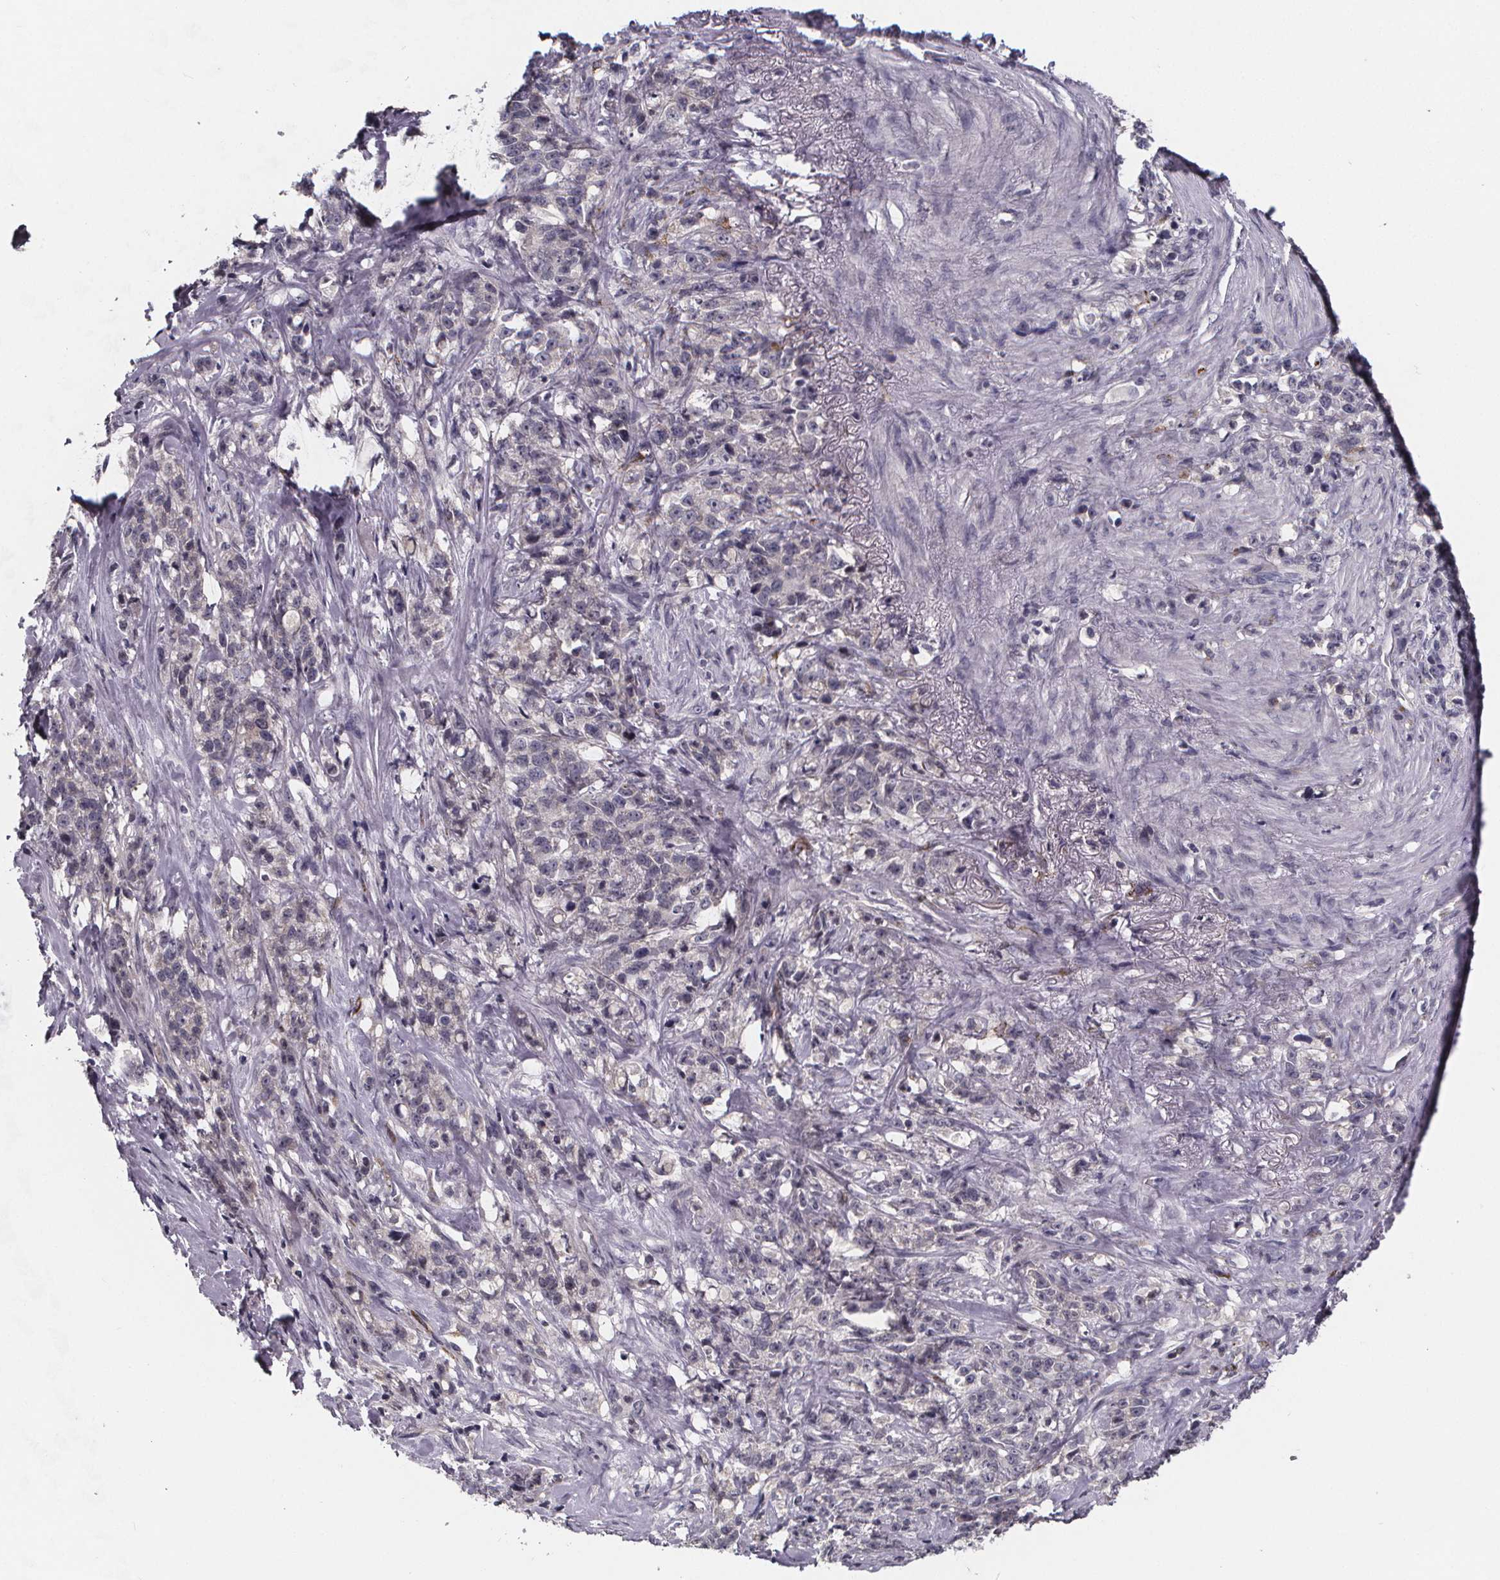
{"staining": {"intensity": "negative", "quantity": "none", "location": "none"}, "tissue": "stomach cancer", "cell_type": "Tumor cells", "image_type": "cancer", "snomed": [{"axis": "morphology", "description": "Adenocarcinoma, NOS"}, {"axis": "topography", "description": "Stomach, lower"}], "caption": "Immunohistochemistry of human stomach cancer demonstrates no expression in tumor cells.", "gene": "AGT", "patient": {"sex": "male", "age": 88}}